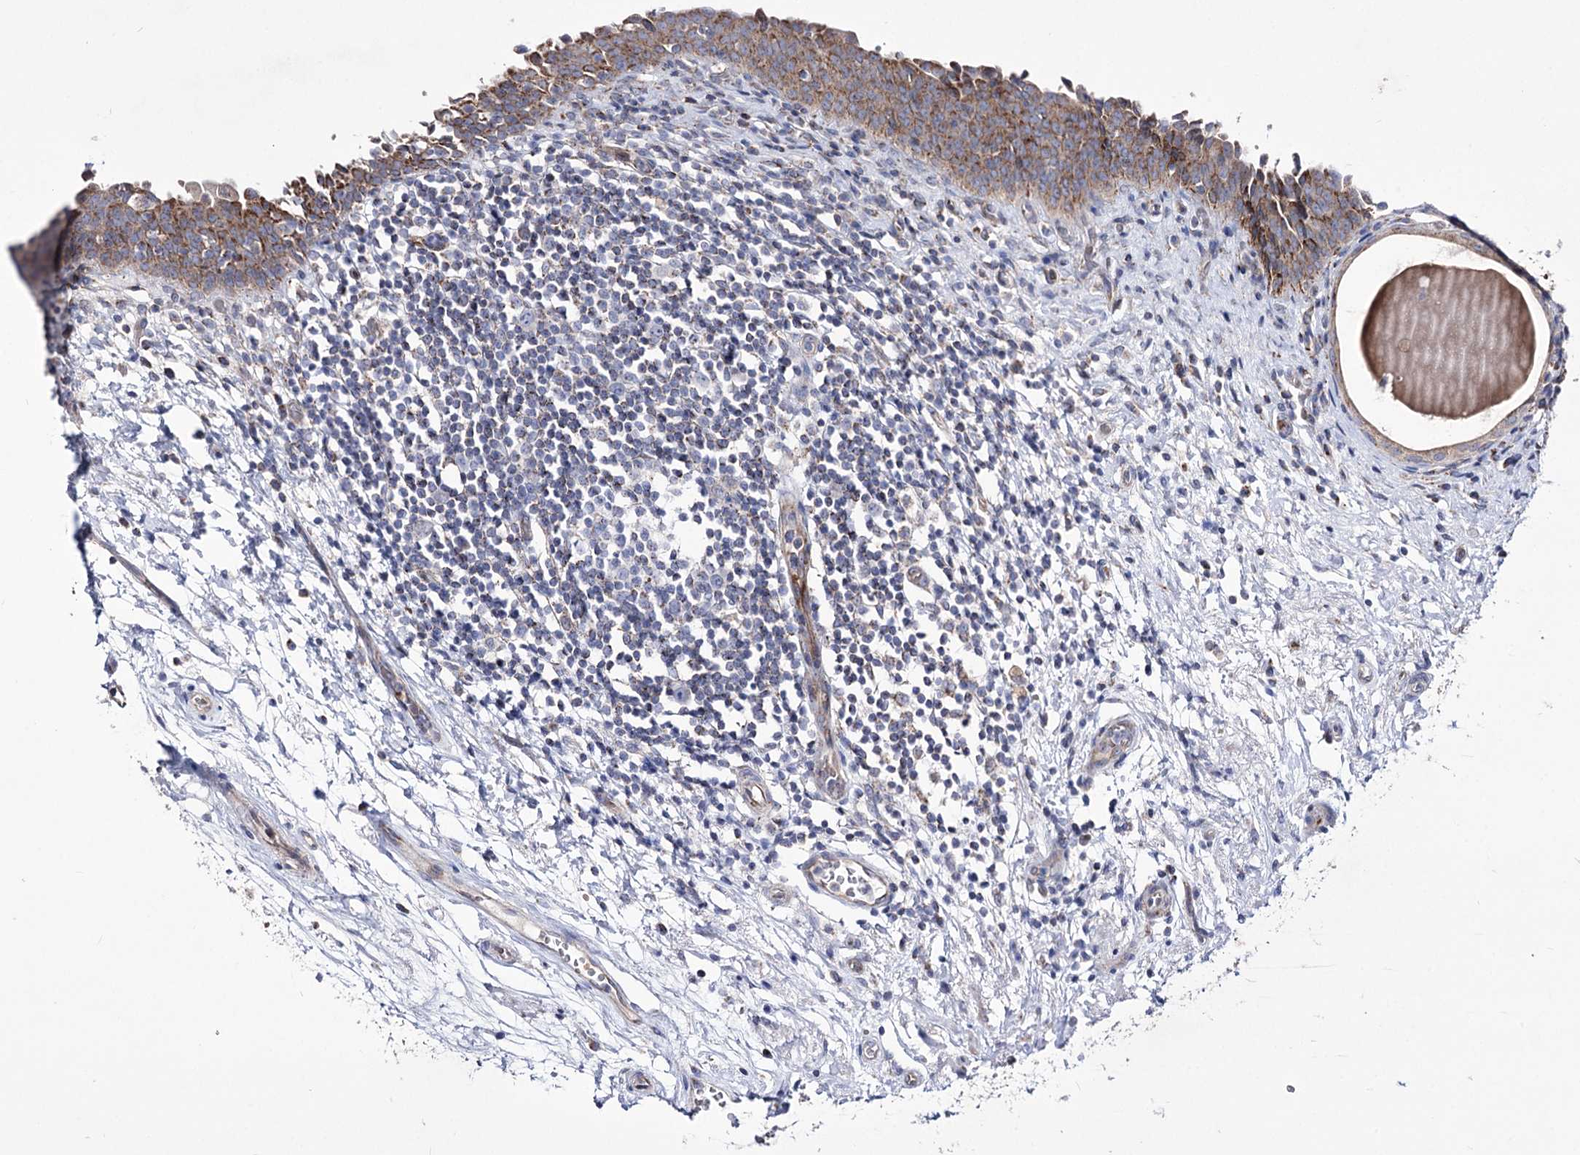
{"staining": {"intensity": "moderate", "quantity": ">75%", "location": "cytoplasmic/membranous"}, "tissue": "urinary bladder", "cell_type": "Urothelial cells", "image_type": "normal", "snomed": [{"axis": "morphology", "description": "Normal tissue, NOS"}, {"axis": "topography", "description": "Urinary bladder"}], "caption": "Protein staining of unremarkable urinary bladder demonstrates moderate cytoplasmic/membranous staining in approximately >75% of urothelial cells.", "gene": "OSBPL5", "patient": {"sex": "male", "age": 83}}